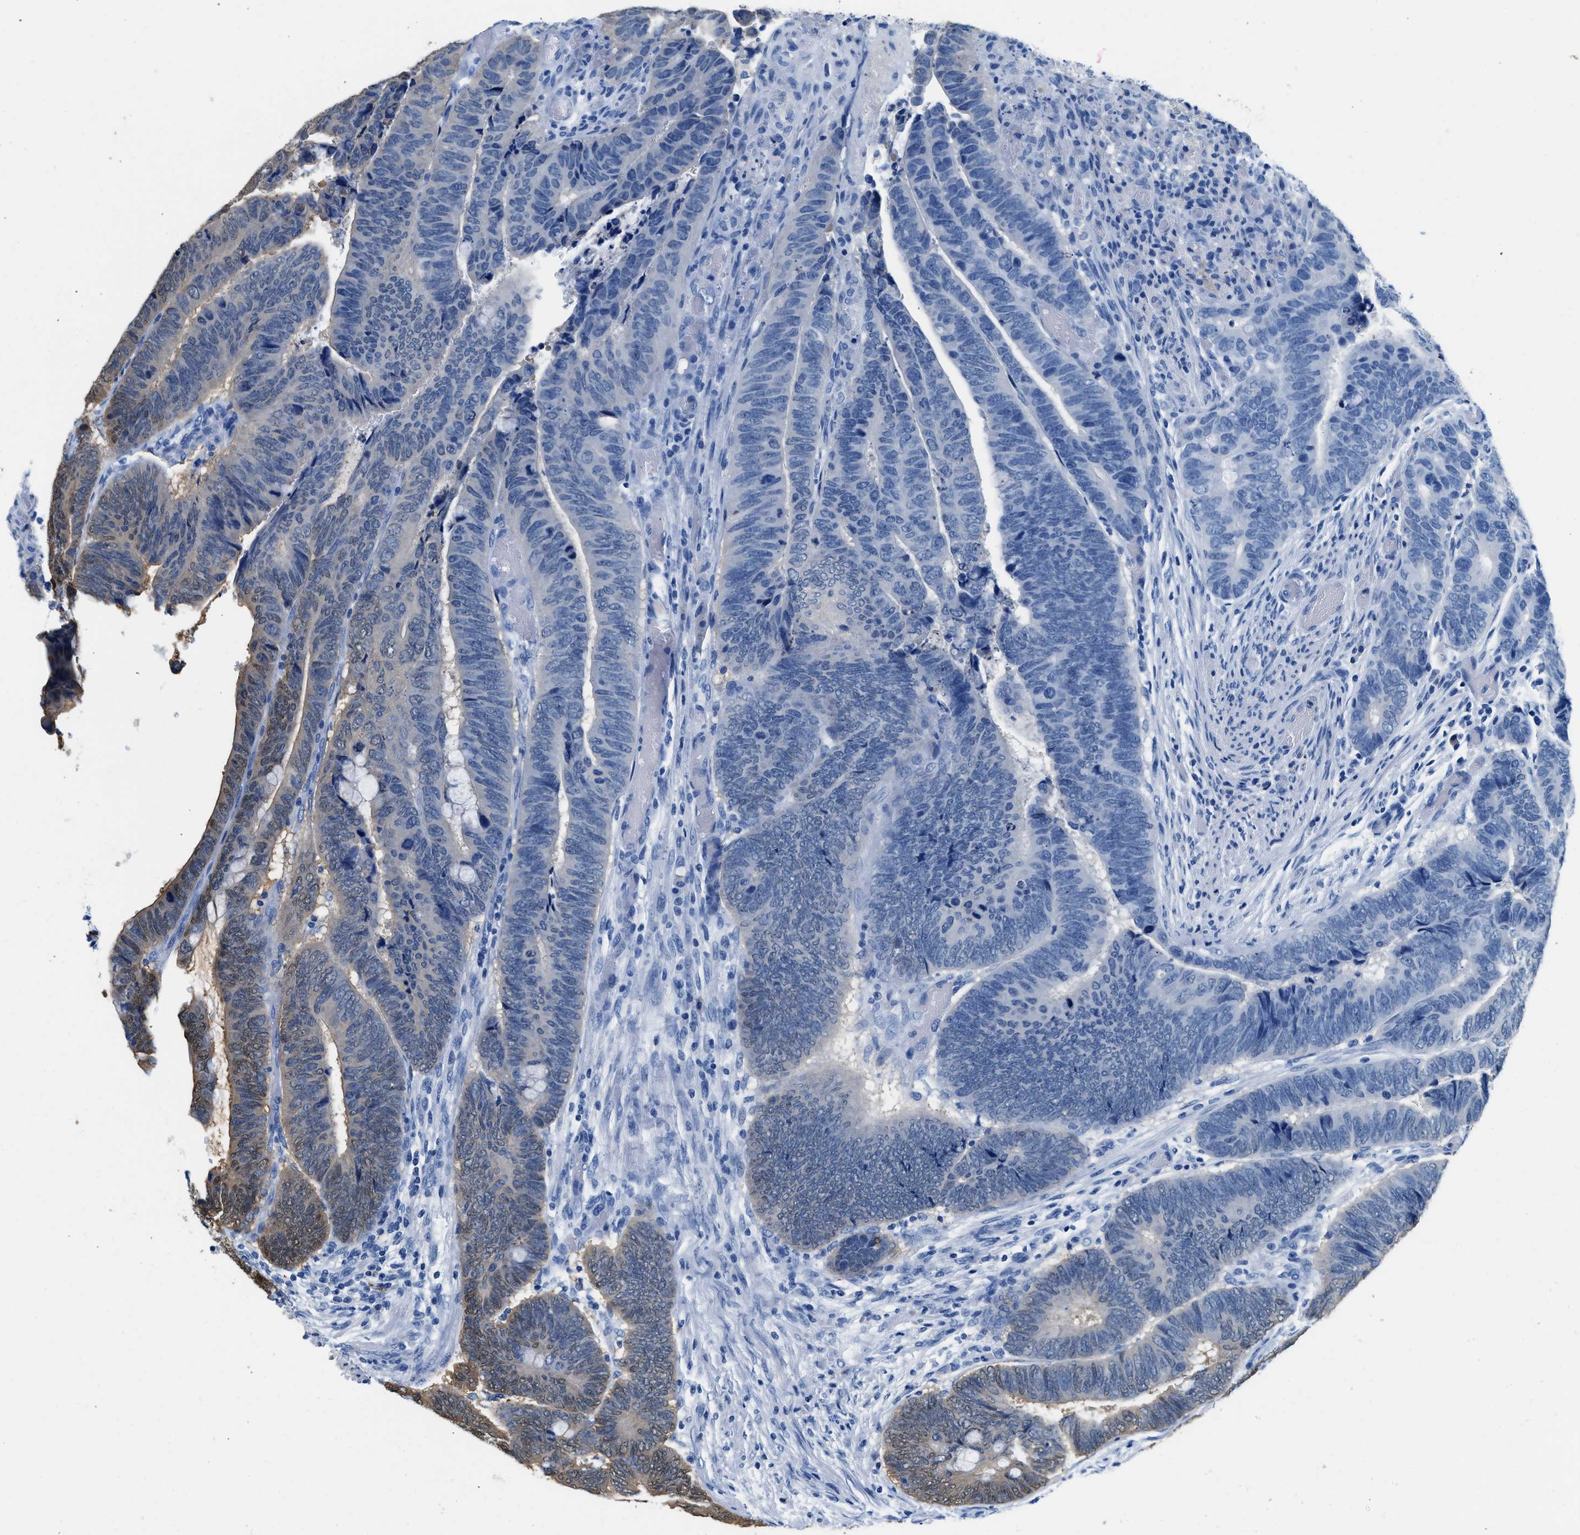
{"staining": {"intensity": "weak", "quantity": "25%-75%", "location": "cytoplasmic/membranous"}, "tissue": "colorectal cancer", "cell_type": "Tumor cells", "image_type": "cancer", "snomed": [{"axis": "morphology", "description": "Normal tissue, NOS"}, {"axis": "morphology", "description": "Adenocarcinoma, NOS"}, {"axis": "topography", "description": "Rectum"}], "caption": "Tumor cells show weak cytoplasmic/membranous expression in about 25%-75% of cells in adenocarcinoma (colorectal).", "gene": "FADS6", "patient": {"sex": "male", "age": 92}}